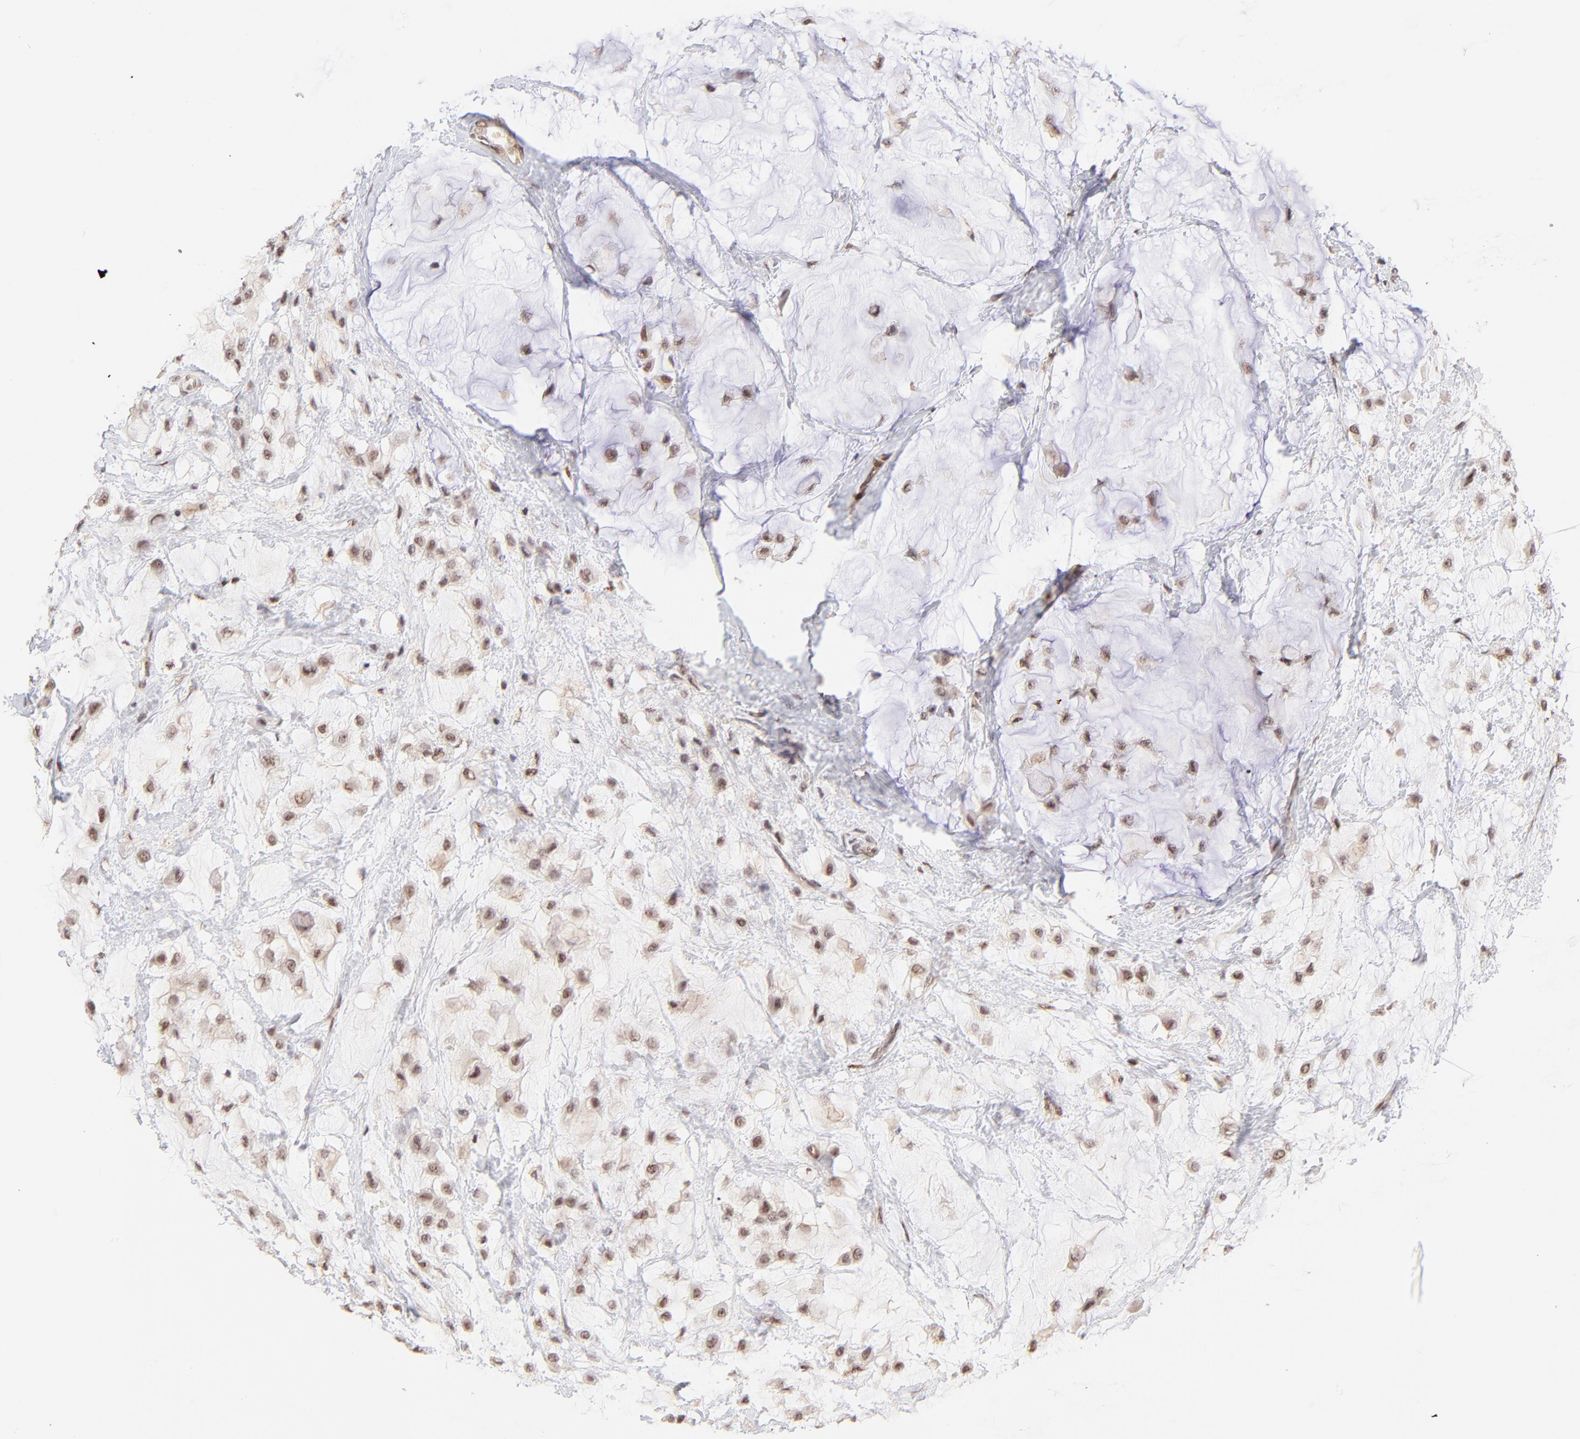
{"staining": {"intensity": "moderate", "quantity": ">75%", "location": "nuclear"}, "tissue": "breast cancer", "cell_type": "Tumor cells", "image_type": "cancer", "snomed": [{"axis": "morphology", "description": "Lobular carcinoma"}, {"axis": "topography", "description": "Breast"}], "caption": "A photomicrograph showing moderate nuclear positivity in approximately >75% of tumor cells in breast lobular carcinoma, as visualized by brown immunohistochemical staining.", "gene": "MED12", "patient": {"sex": "female", "age": 85}}